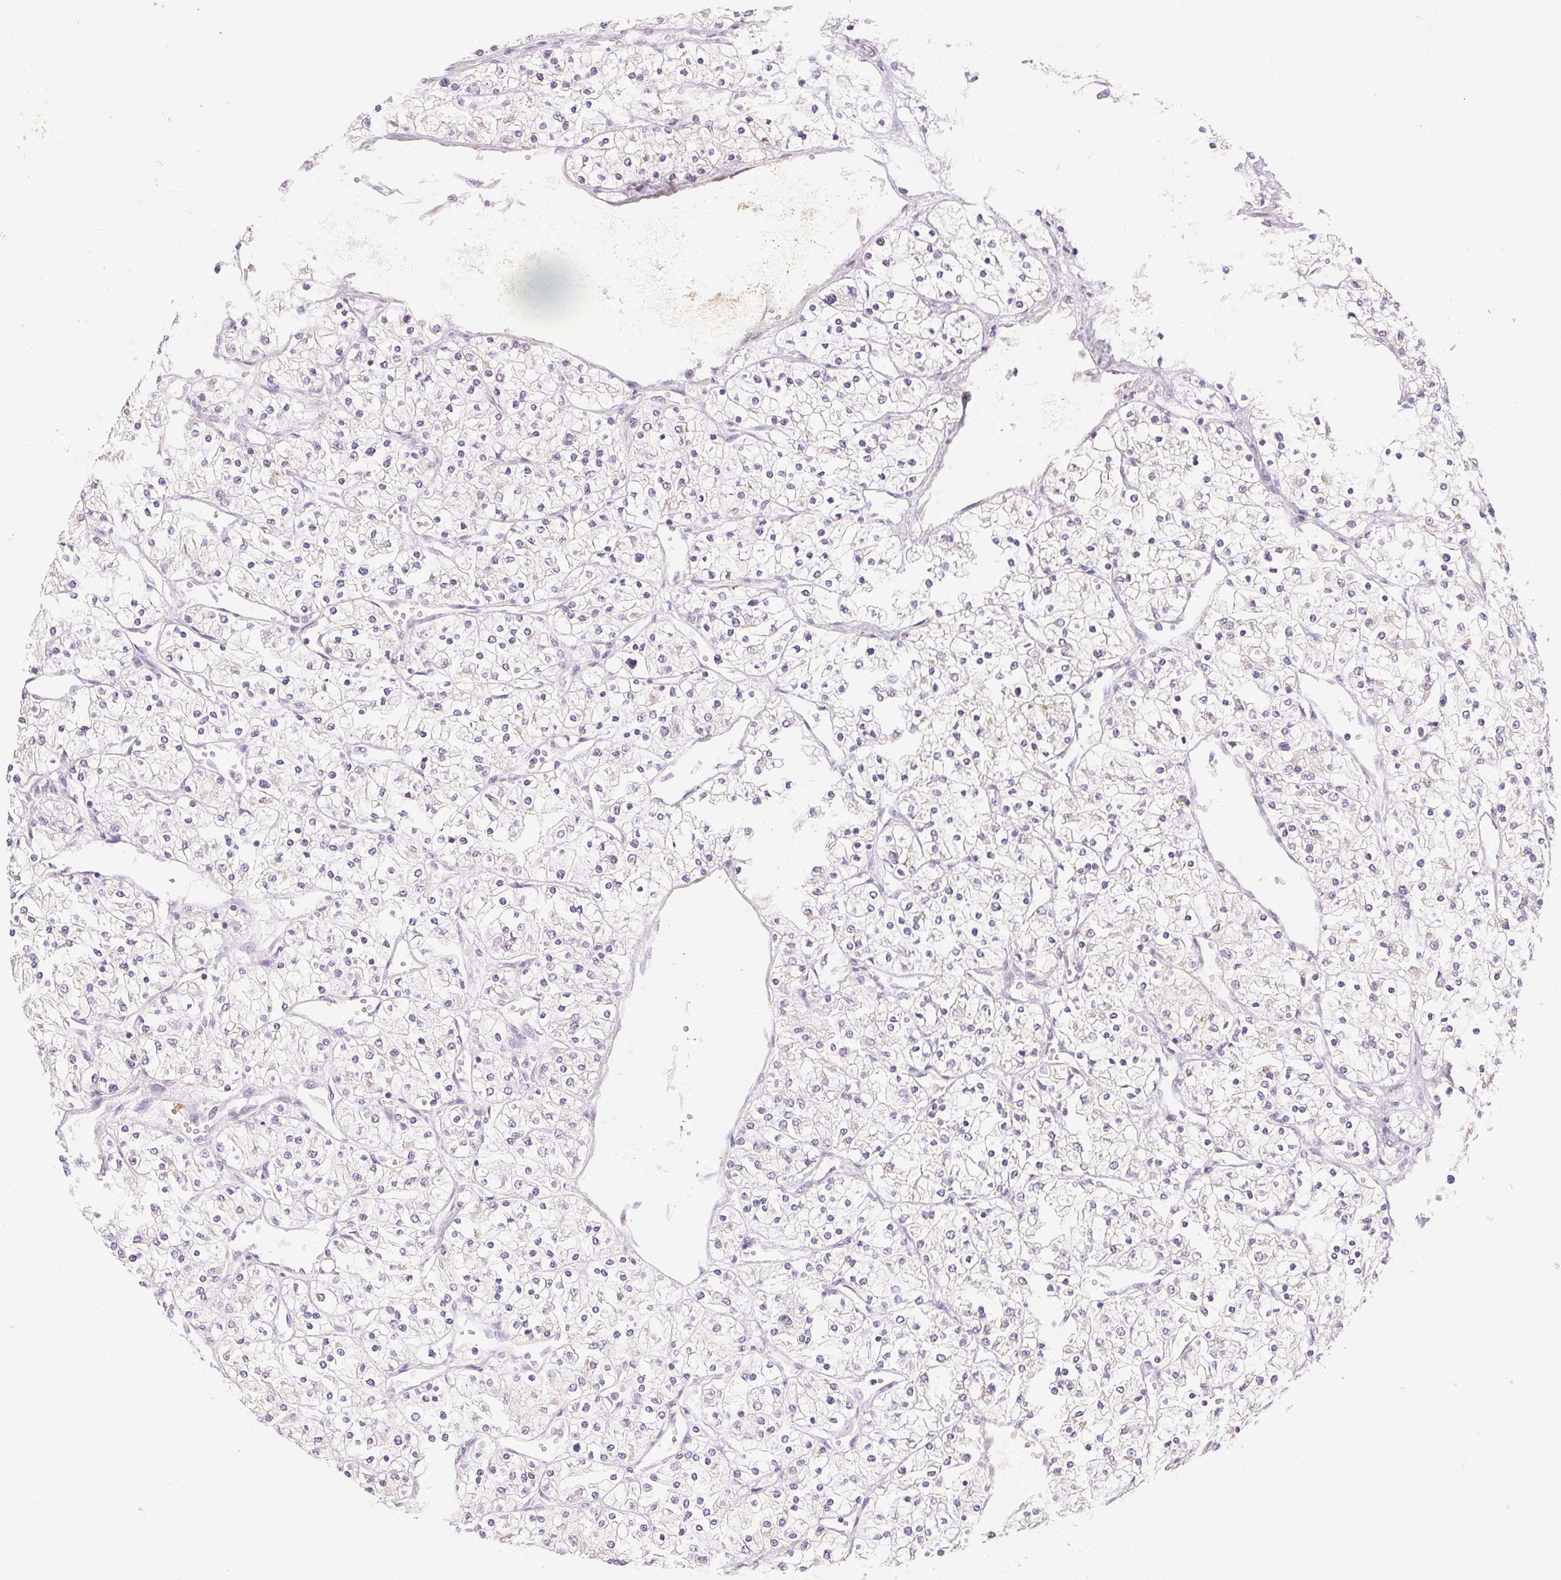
{"staining": {"intensity": "negative", "quantity": "none", "location": "none"}, "tissue": "renal cancer", "cell_type": "Tumor cells", "image_type": "cancer", "snomed": [{"axis": "morphology", "description": "Adenocarcinoma, NOS"}, {"axis": "topography", "description": "Kidney"}], "caption": "The histopathology image demonstrates no significant expression in tumor cells of renal adenocarcinoma.", "gene": "SFTPD", "patient": {"sex": "male", "age": 80}}